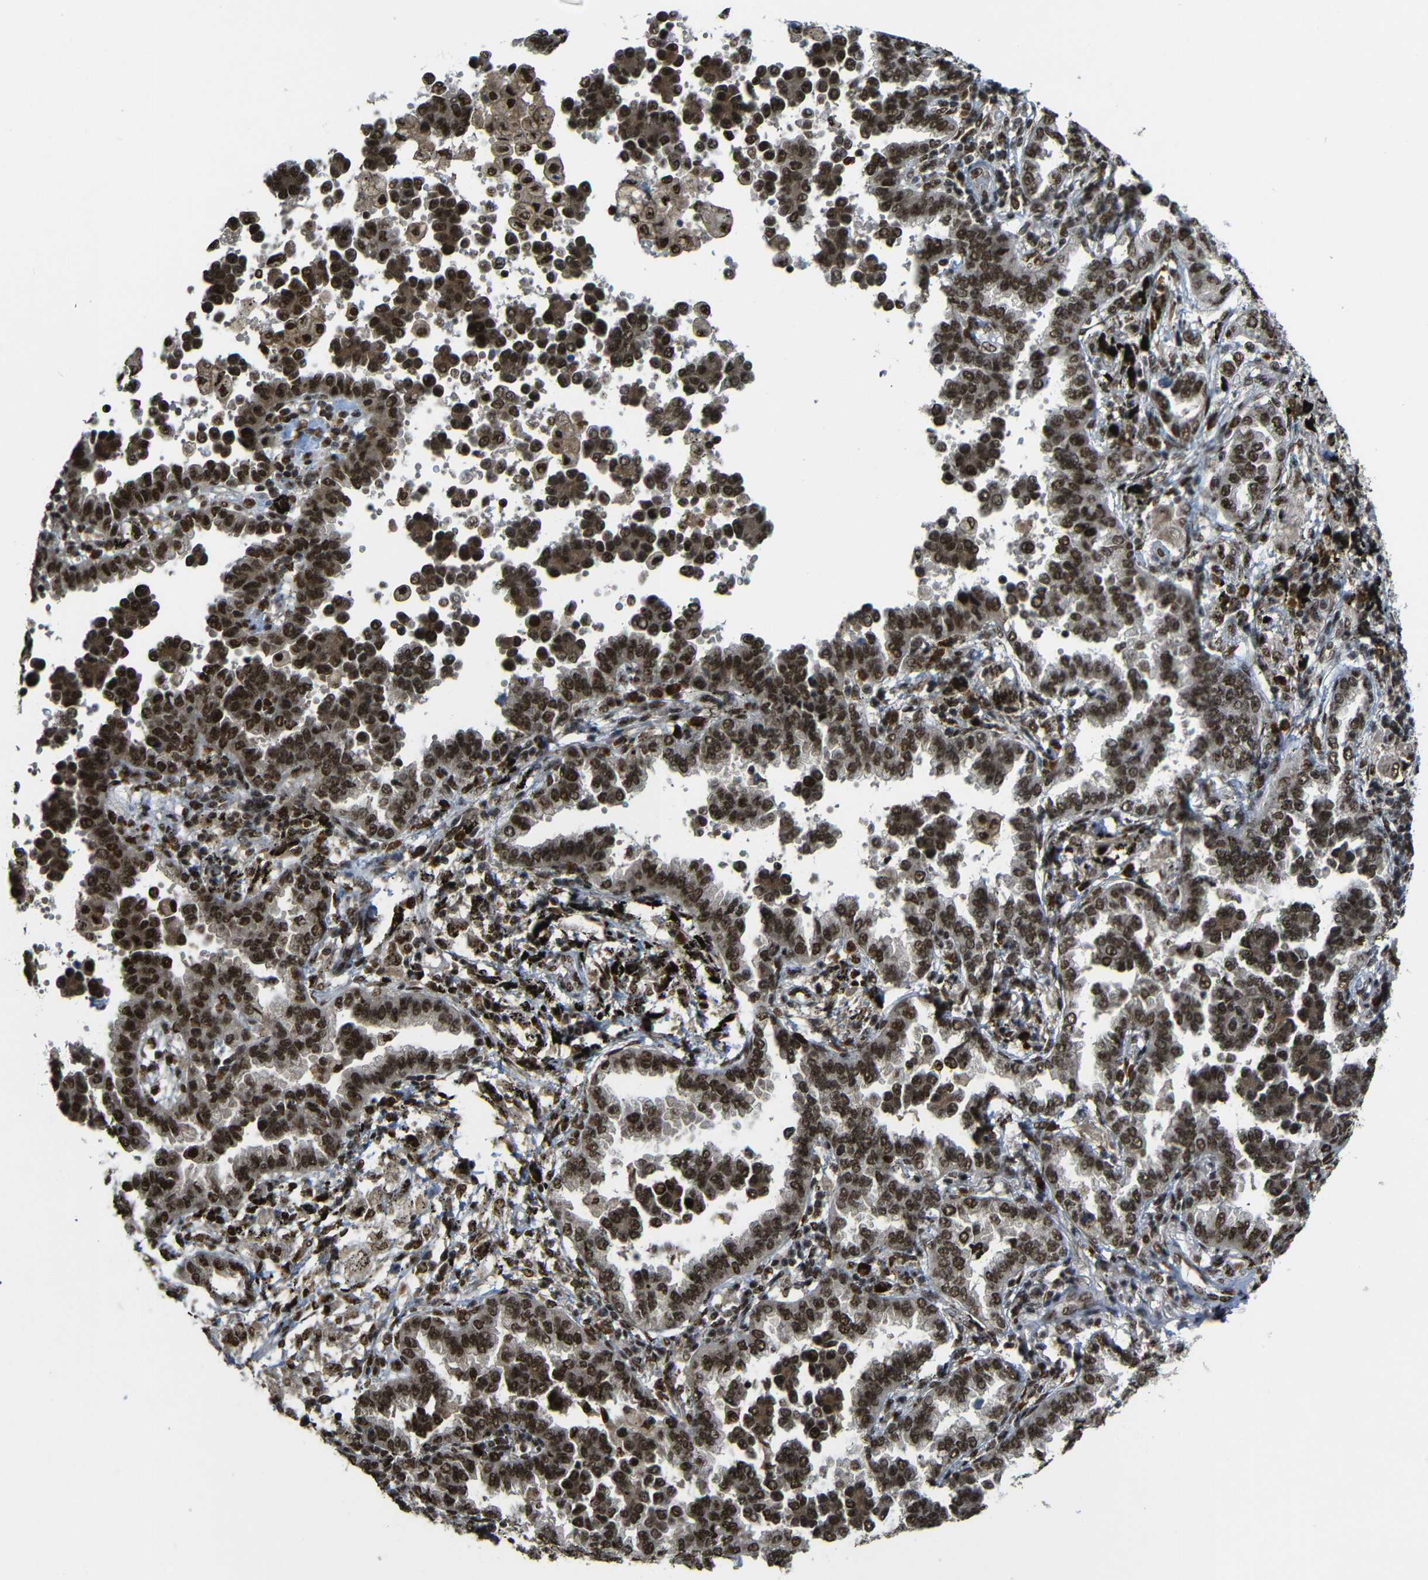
{"staining": {"intensity": "strong", "quantity": ">75%", "location": "cytoplasmic/membranous,nuclear"}, "tissue": "lung cancer", "cell_type": "Tumor cells", "image_type": "cancer", "snomed": [{"axis": "morphology", "description": "Normal tissue, NOS"}, {"axis": "morphology", "description": "Adenocarcinoma, NOS"}, {"axis": "topography", "description": "Lung"}], "caption": "Protein staining of lung cancer (adenocarcinoma) tissue displays strong cytoplasmic/membranous and nuclear staining in approximately >75% of tumor cells.", "gene": "TCF7L2", "patient": {"sex": "male", "age": 59}}